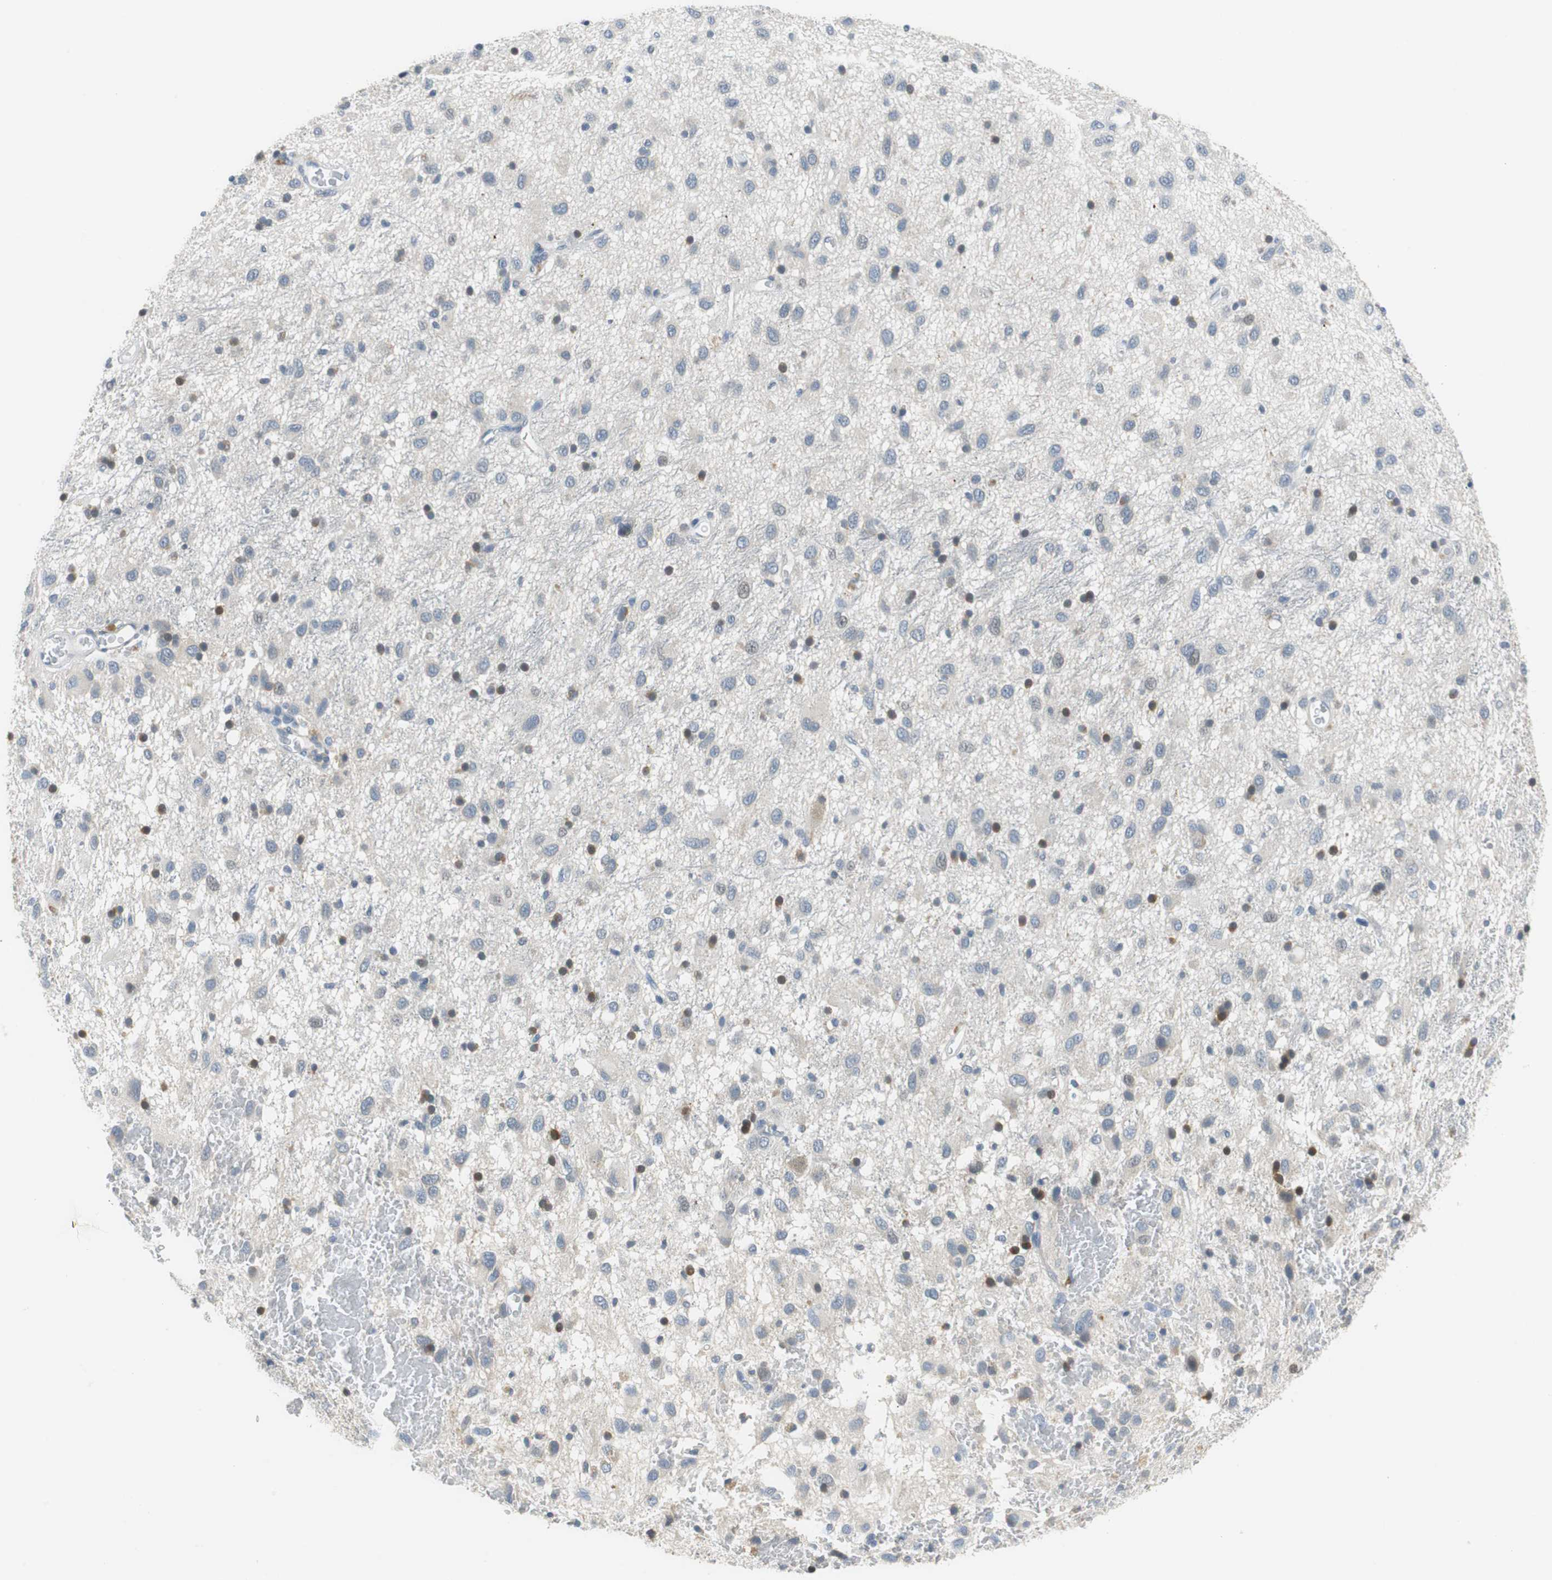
{"staining": {"intensity": "weak", "quantity": "<25%", "location": "cytoplasmic/membranous"}, "tissue": "glioma", "cell_type": "Tumor cells", "image_type": "cancer", "snomed": [{"axis": "morphology", "description": "Glioma, malignant, Low grade"}, {"axis": "topography", "description": "Brain"}], "caption": "Tumor cells are negative for protein expression in human malignant low-grade glioma.", "gene": "GLCCI1", "patient": {"sex": "male", "age": 77}}